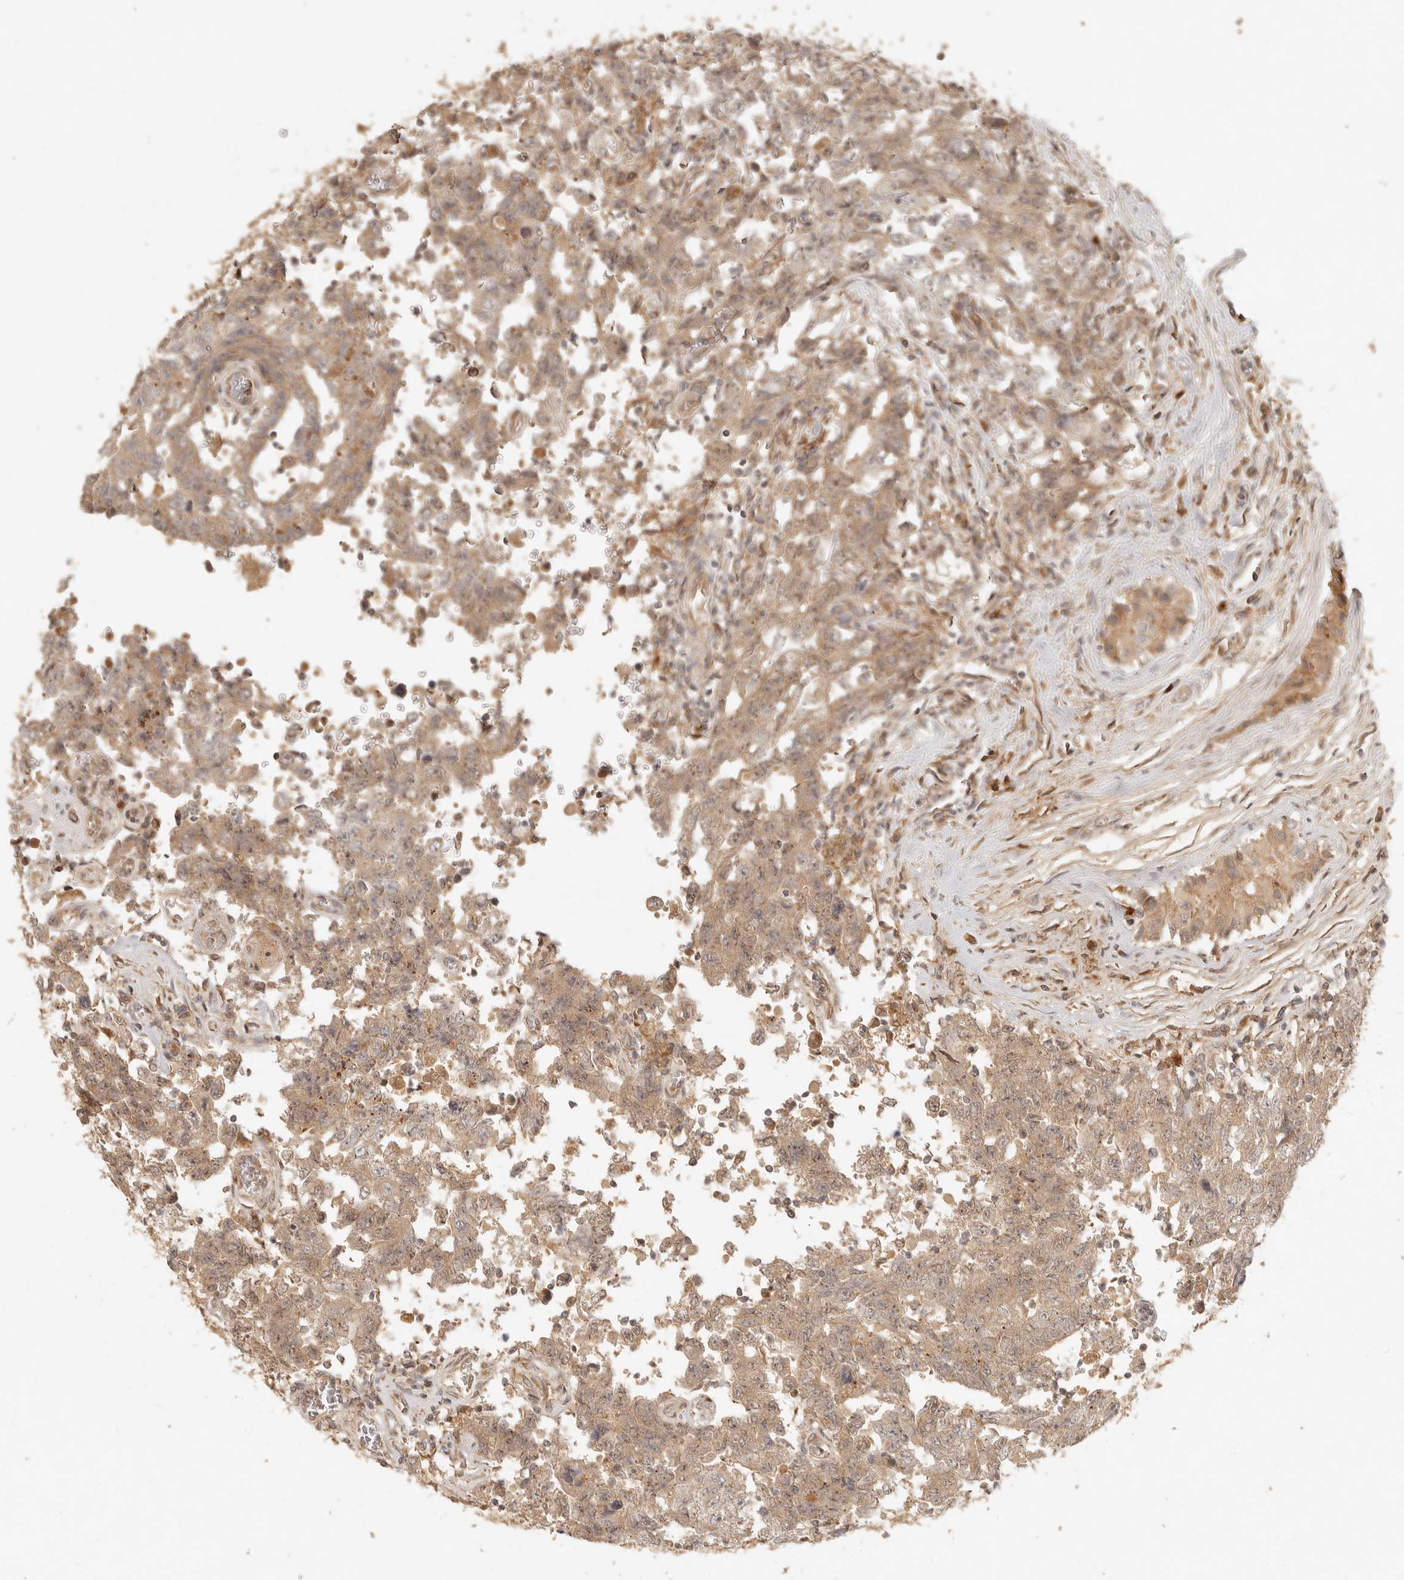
{"staining": {"intensity": "moderate", "quantity": ">75%", "location": "cytoplasmic/membranous"}, "tissue": "testis cancer", "cell_type": "Tumor cells", "image_type": "cancer", "snomed": [{"axis": "morphology", "description": "Carcinoma, Embryonal, NOS"}, {"axis": "topography", "description": "Testis"}], "caption": "Human embryonal carcinoma (testis) stained with a protein marker displays moderate staining in tumor cells.", "gene": "ANKRD61", "patient": {"sex": "male", "age": 26}}